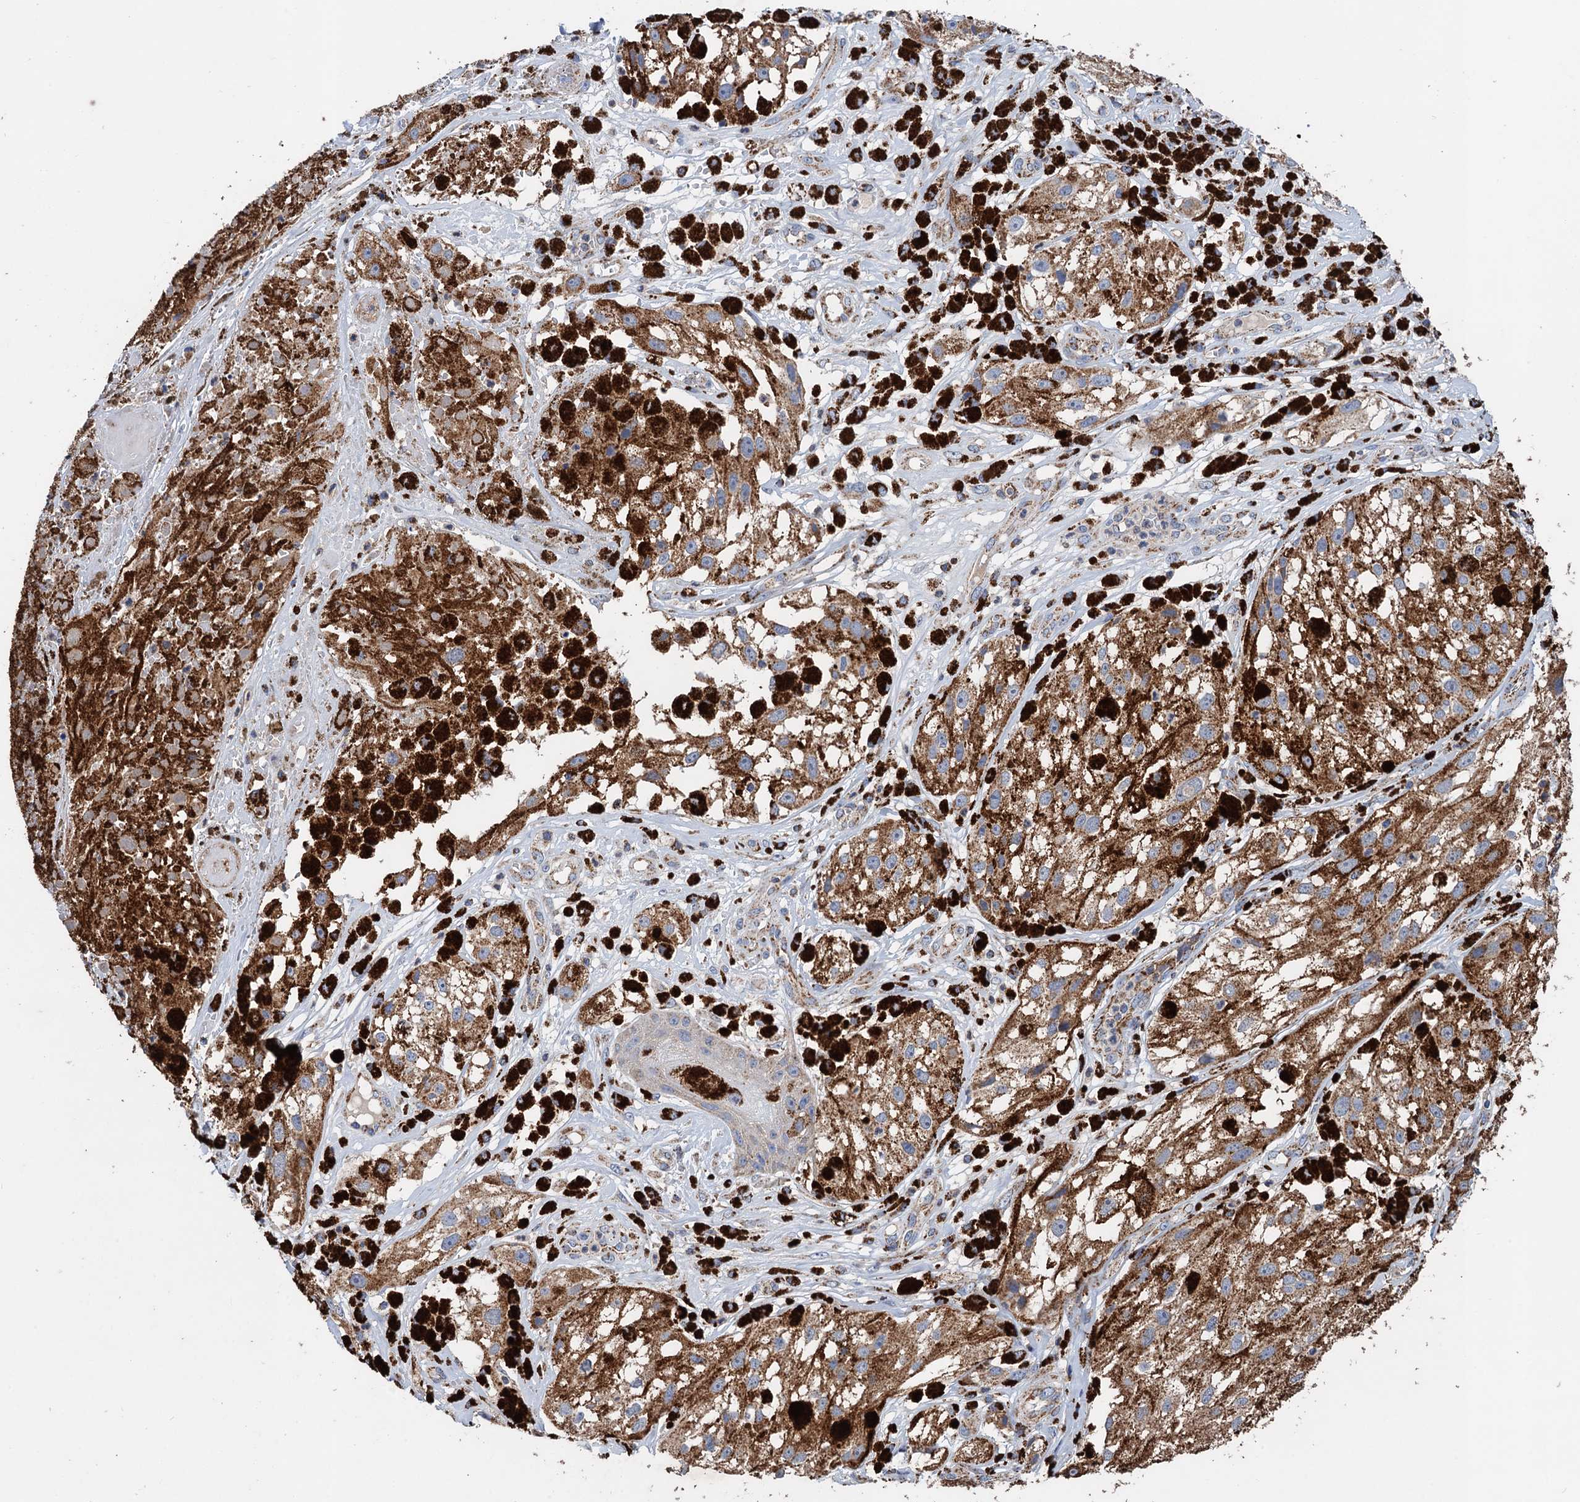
{"staining": {"intensity": "moderate", "quantity": ">75%", "location": "cytoplasmic/membranous"}, "tissue": "melanoma", "cell_type": "Tumor cells", "image_type": "cancer", "snomed": [{"axis": "morphology", "description": "Malignant melanoma, NOS"}, {"axis": "topography", "description": "Skin"}], "caption": "This photomicrograph shows immunohistochemistry staining of malignant melanoma, with medium moderate cytoplasmic/membranous positivity in approximately >75% of tumor cells.", "gene": "DGLUCY", "patient": {"sex": "male", "age": 88}}